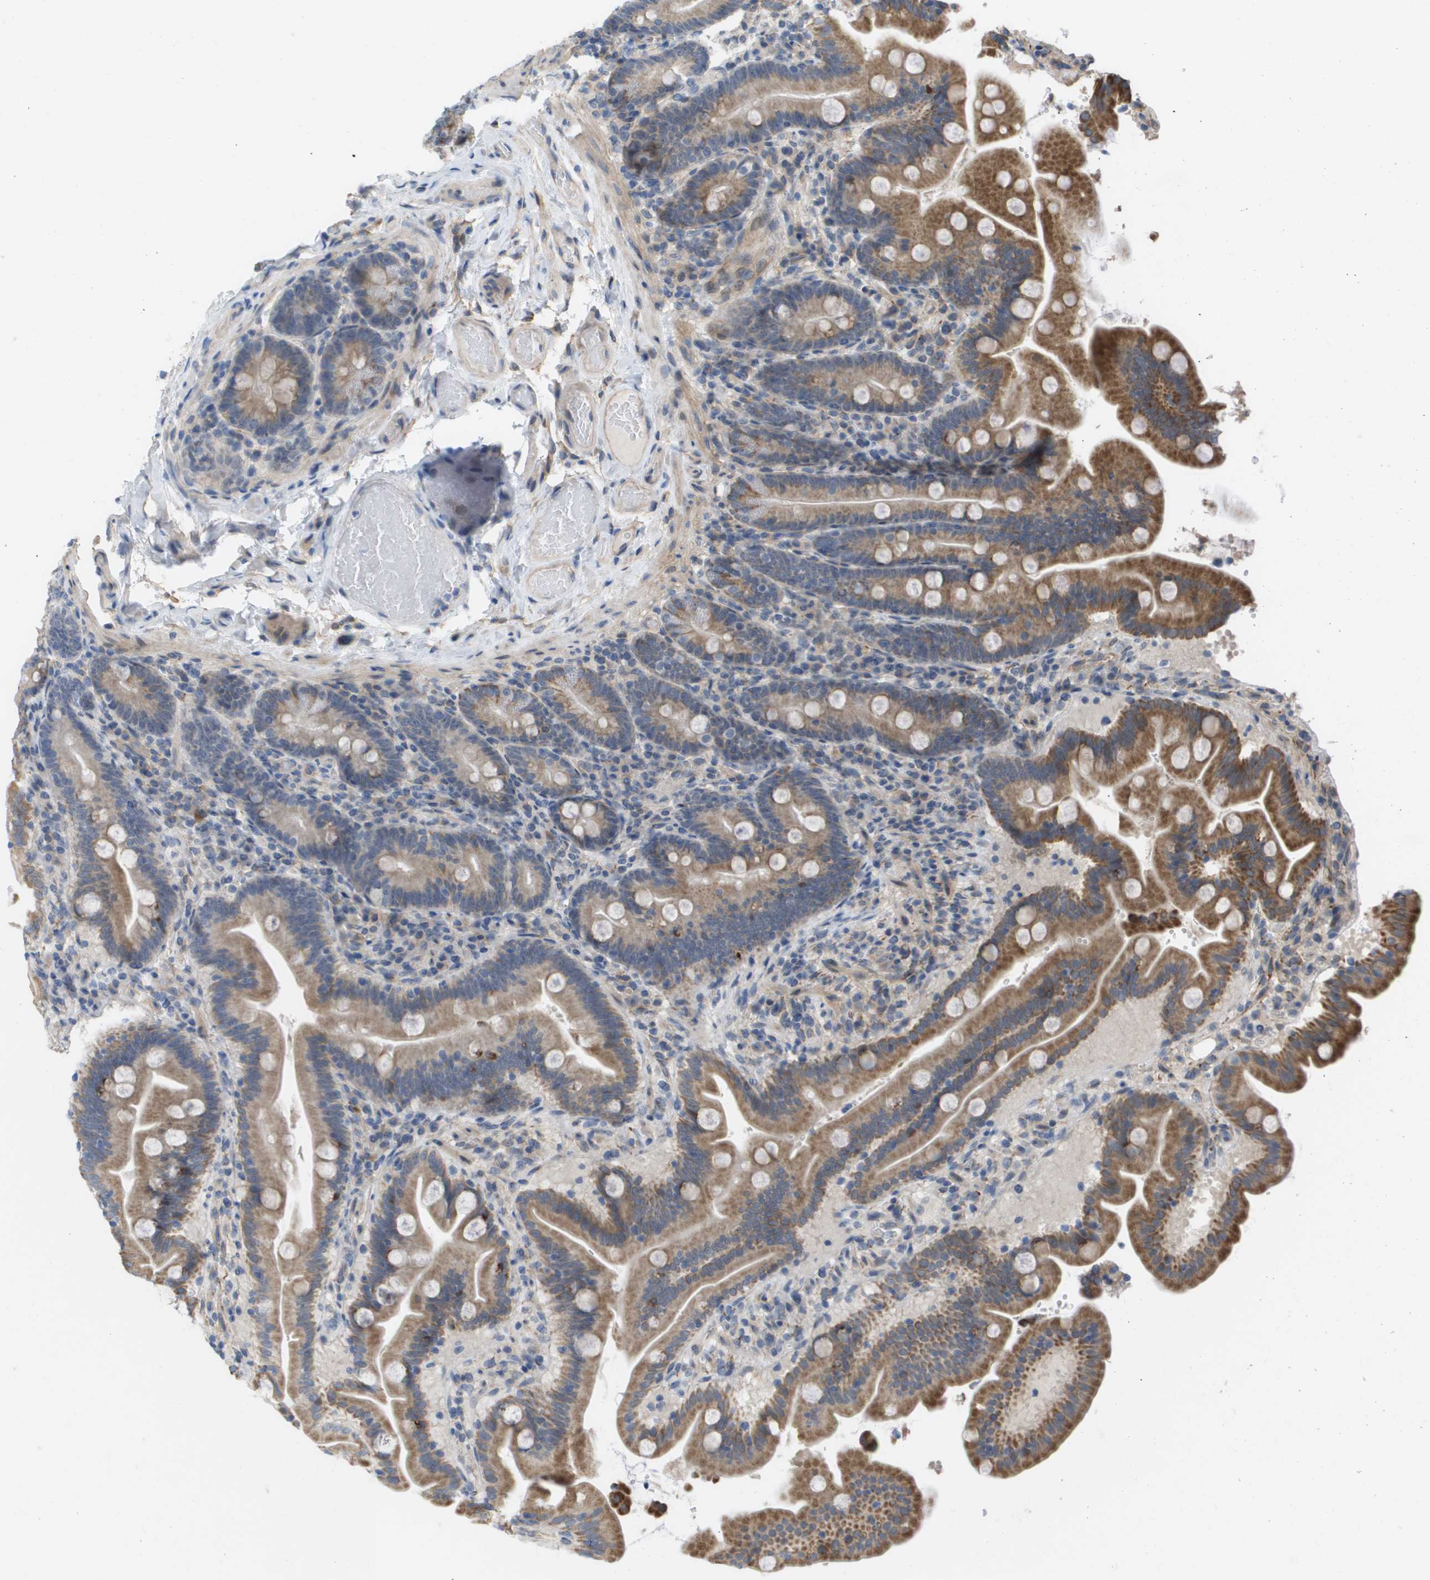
{"staining": {"intensity": "moderate", "quantity": ">75%", "location": "cytoplasmic/membranous"}, "tissue": "duodenum", "cell_type": "Glandular cells", "image_type": "normal", "snomed": [{"axis": "morphology", "description": "Normal tissue, NOS"}, {"axis": "topography", "description": "Duodenum"}], "caption": "Brown immunohistochemical staining in benign human duodenum exhibits moderate cytoplasmic/membranous staining in about >75% of glandular cells.", "gene": "MTARC2", "patient": {"sex": "male", "age": 54}}